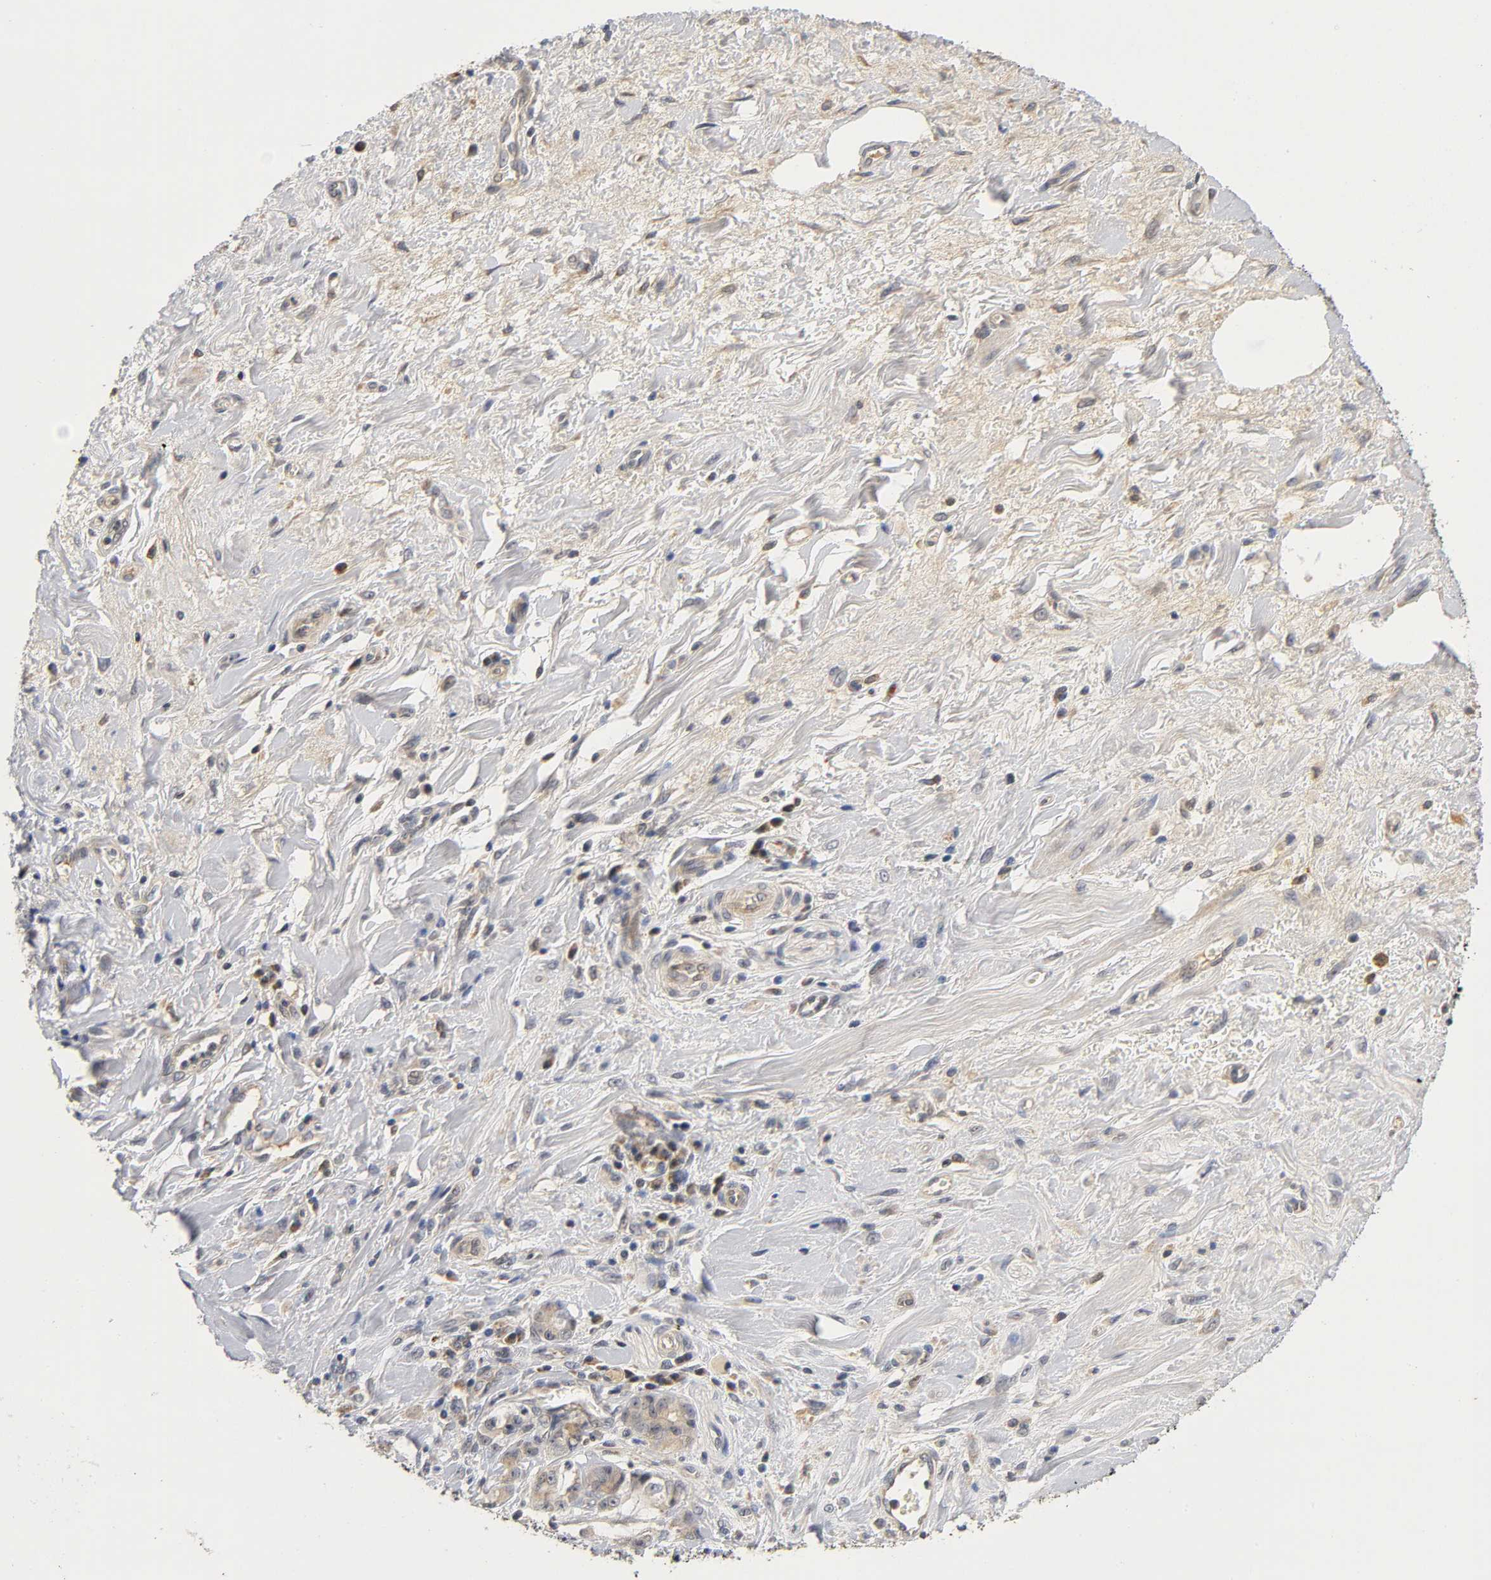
{"staining": {"intensity": "weak", "quantity": ">75%", "location": "cytoplasmic/membranous"}, "tissue": "pancreatic cancer", "cell_type": "Tumor cells", "image_type": "cancer", "snomed": [{"axis": "morphology", "description": "Adenocarcinoma, NOS"}, {"axis": "topography", "description": "Pancreas"}], "caption": "Weak cytoplasmic/membranous protein expression is present in approximately >75% of tumor cells in adenocarcinoma (pancreatic). The staining is performed using DAB brown chromogen to label protein expression. The nuclei are counter-stained blue using hematoxylin.", "gene": "NRP1", "patient": {"sex": "female", "age": 73}}